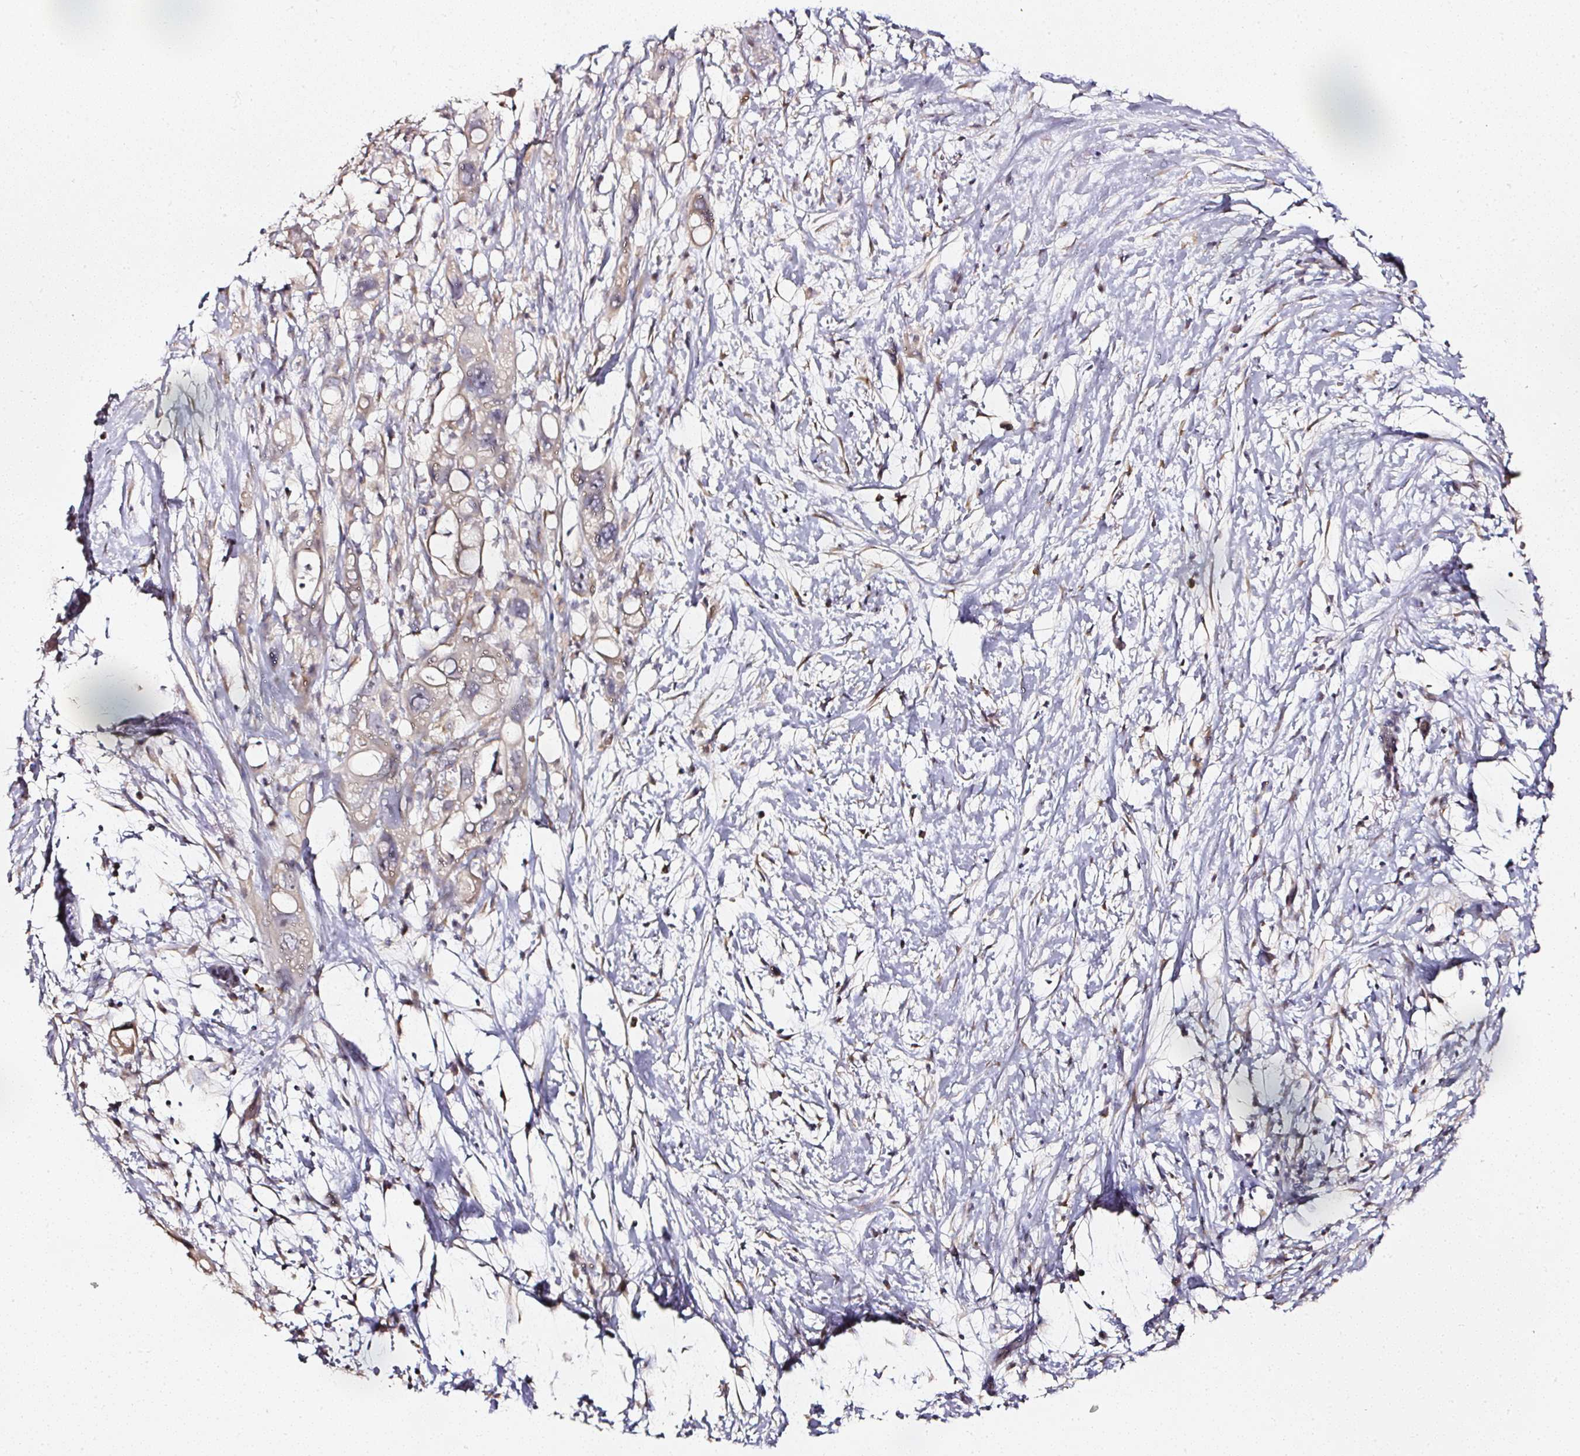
{"staining": {"intensity": "negative", "quantity": "none", "location": "none"}, "tissue": "pancreatic cancer", "cell_type": "Tumor cells", "image_type": "cancer", "snomed": [{"axis": "morphology", "description": "Adenocarcinoma, NOS"}, {"axis": "topography", "description": "Pancreas"}], "caption": "This is an IHC micrograph of pancreatic cancer (adenocarcinoma). There is no expression in tumor cells.", "gene": "NTRK1", "patient": {"sex": "female", "age": 72}}